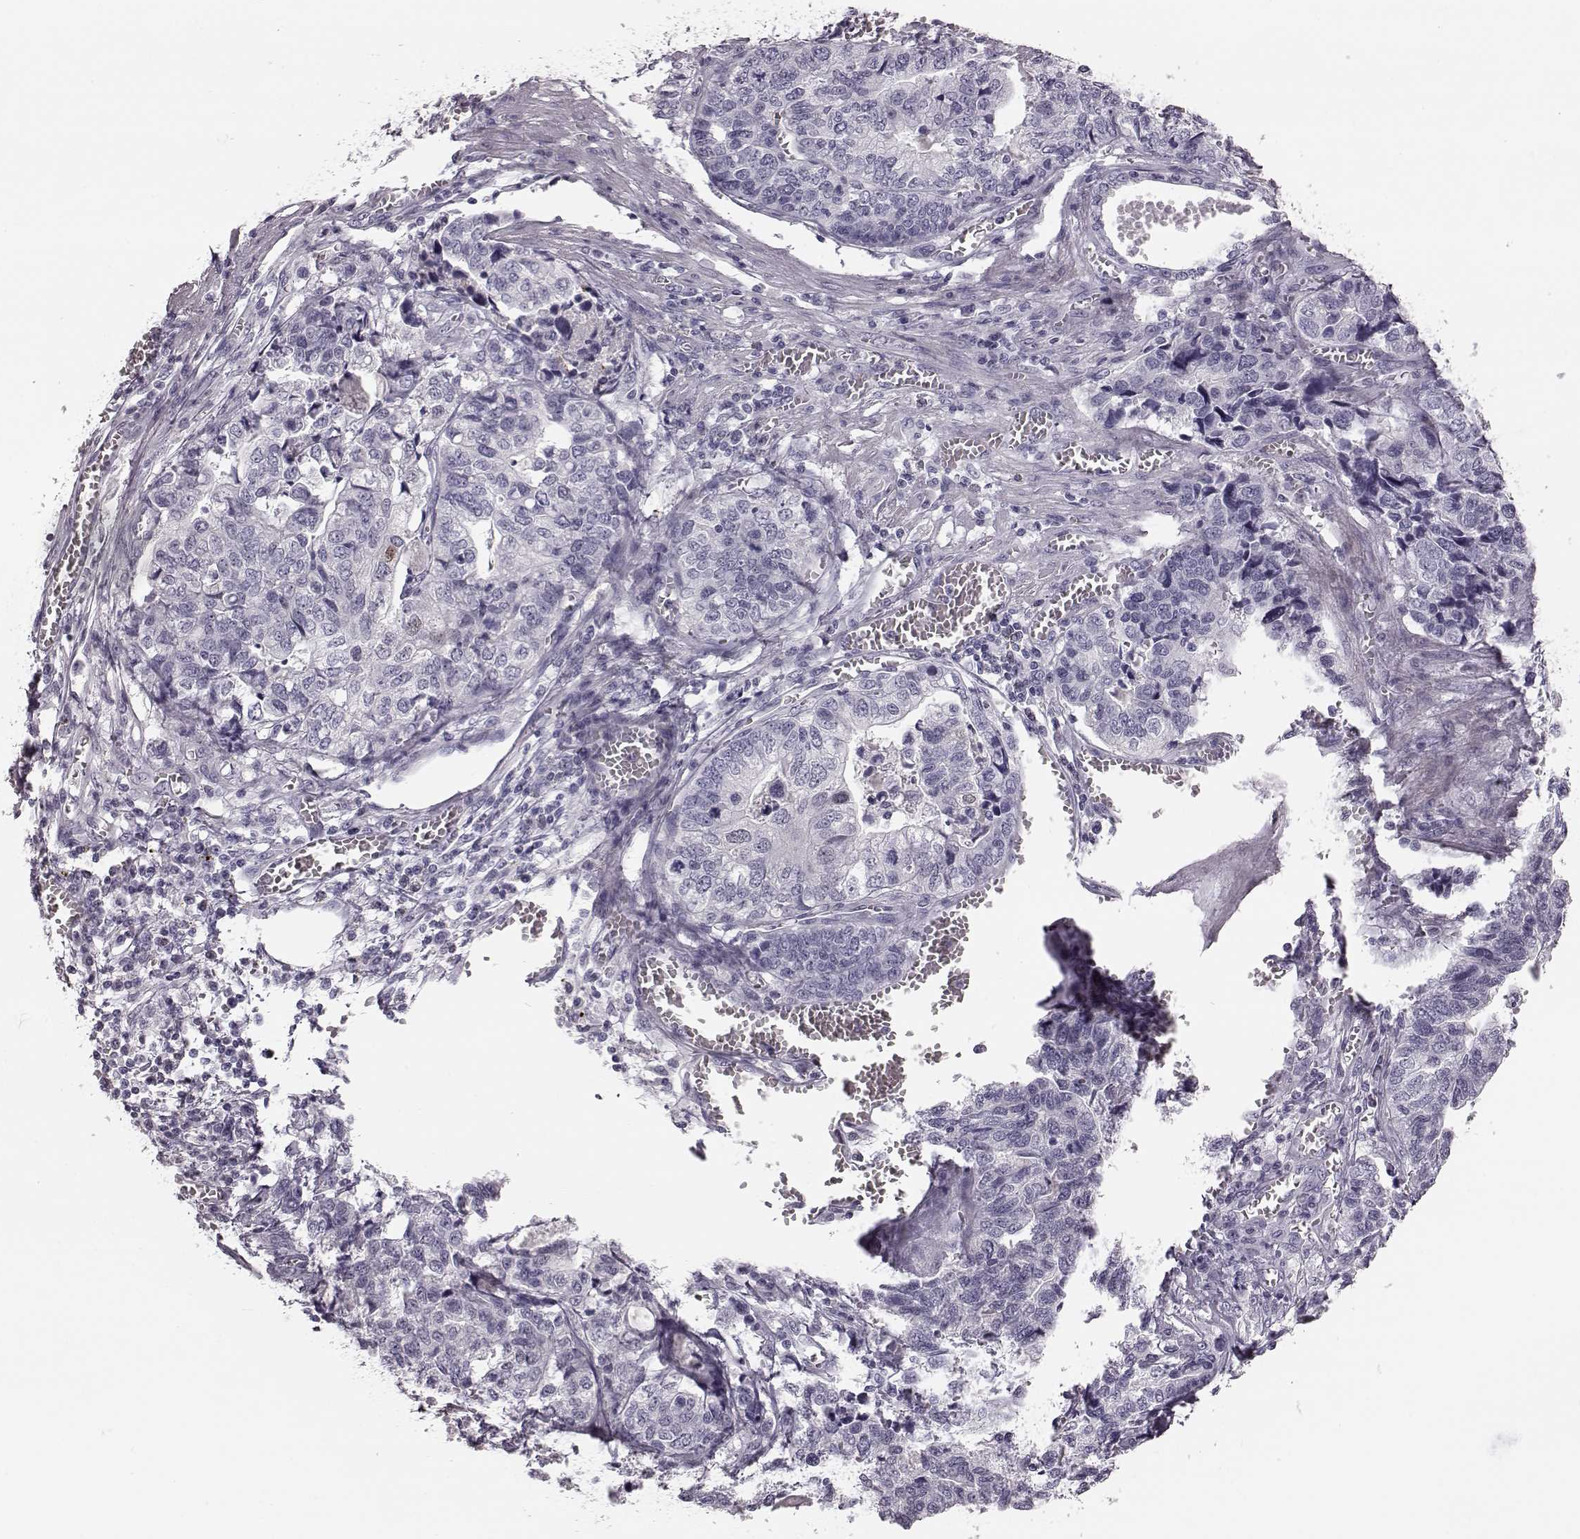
{"staining": {"intensity": "negative", "quantity": "none", "location": "none"}, "tissue": "stomach cancer", "cell_type": "Tumor cells", "image_type": "cancer", "snomed": [{"axis": "morphology", "description": "Adenocarcinoma, NOS"}, {"axis": "topography", "description": "Stomach, upper"}], "caption": "Human stomach adenocarcinoma stained for a protein using immunohistochemistry reveals no staining in tumor cells.", "gene": "ZNF433", "patient": {"sex": "female", "age": 67}}